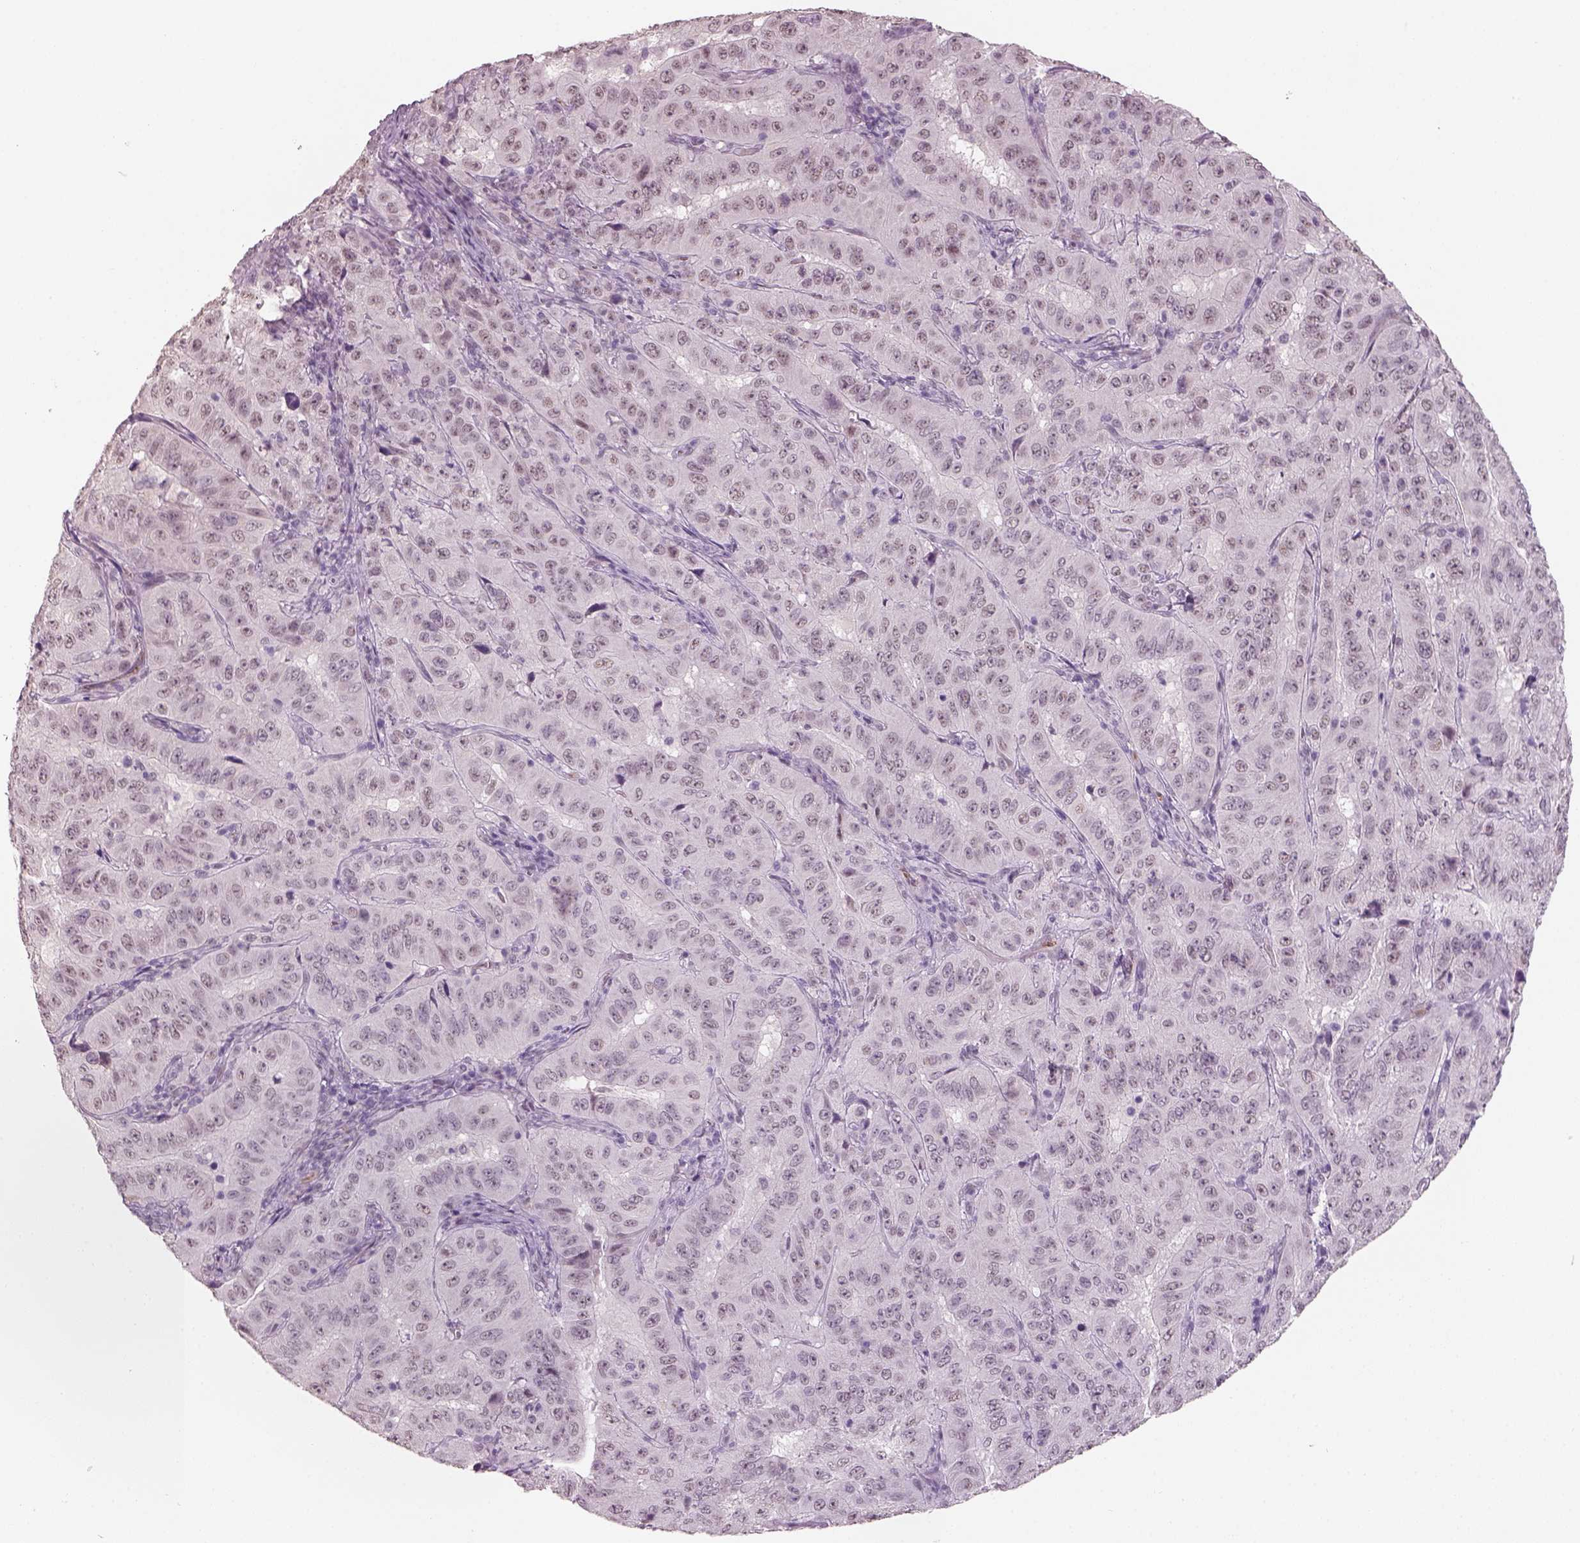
{"staining": {"intensity": "negative", "quantity": "none", "location": "none"}, "tissue": "pancreatic cancer", "cell_type": "Tumor cells", "image_type": "cancer", "snomed": [{"axis": "morphology", "description": "Adenocarcinoma, NOS"}, {"axis": "topography", "description": "Pancreas"}], "caption": "Immunohistochemical staining of human pancreatic adenocarcinoma exhibits no significant expression in tumor cells. (DAB (3,3'-diaminobenzidine) immunohistochemistry (IHC) with hematoxylin counter stain).", "gene": "NAT8", "patient": {"sex": "male", "age": 63}}